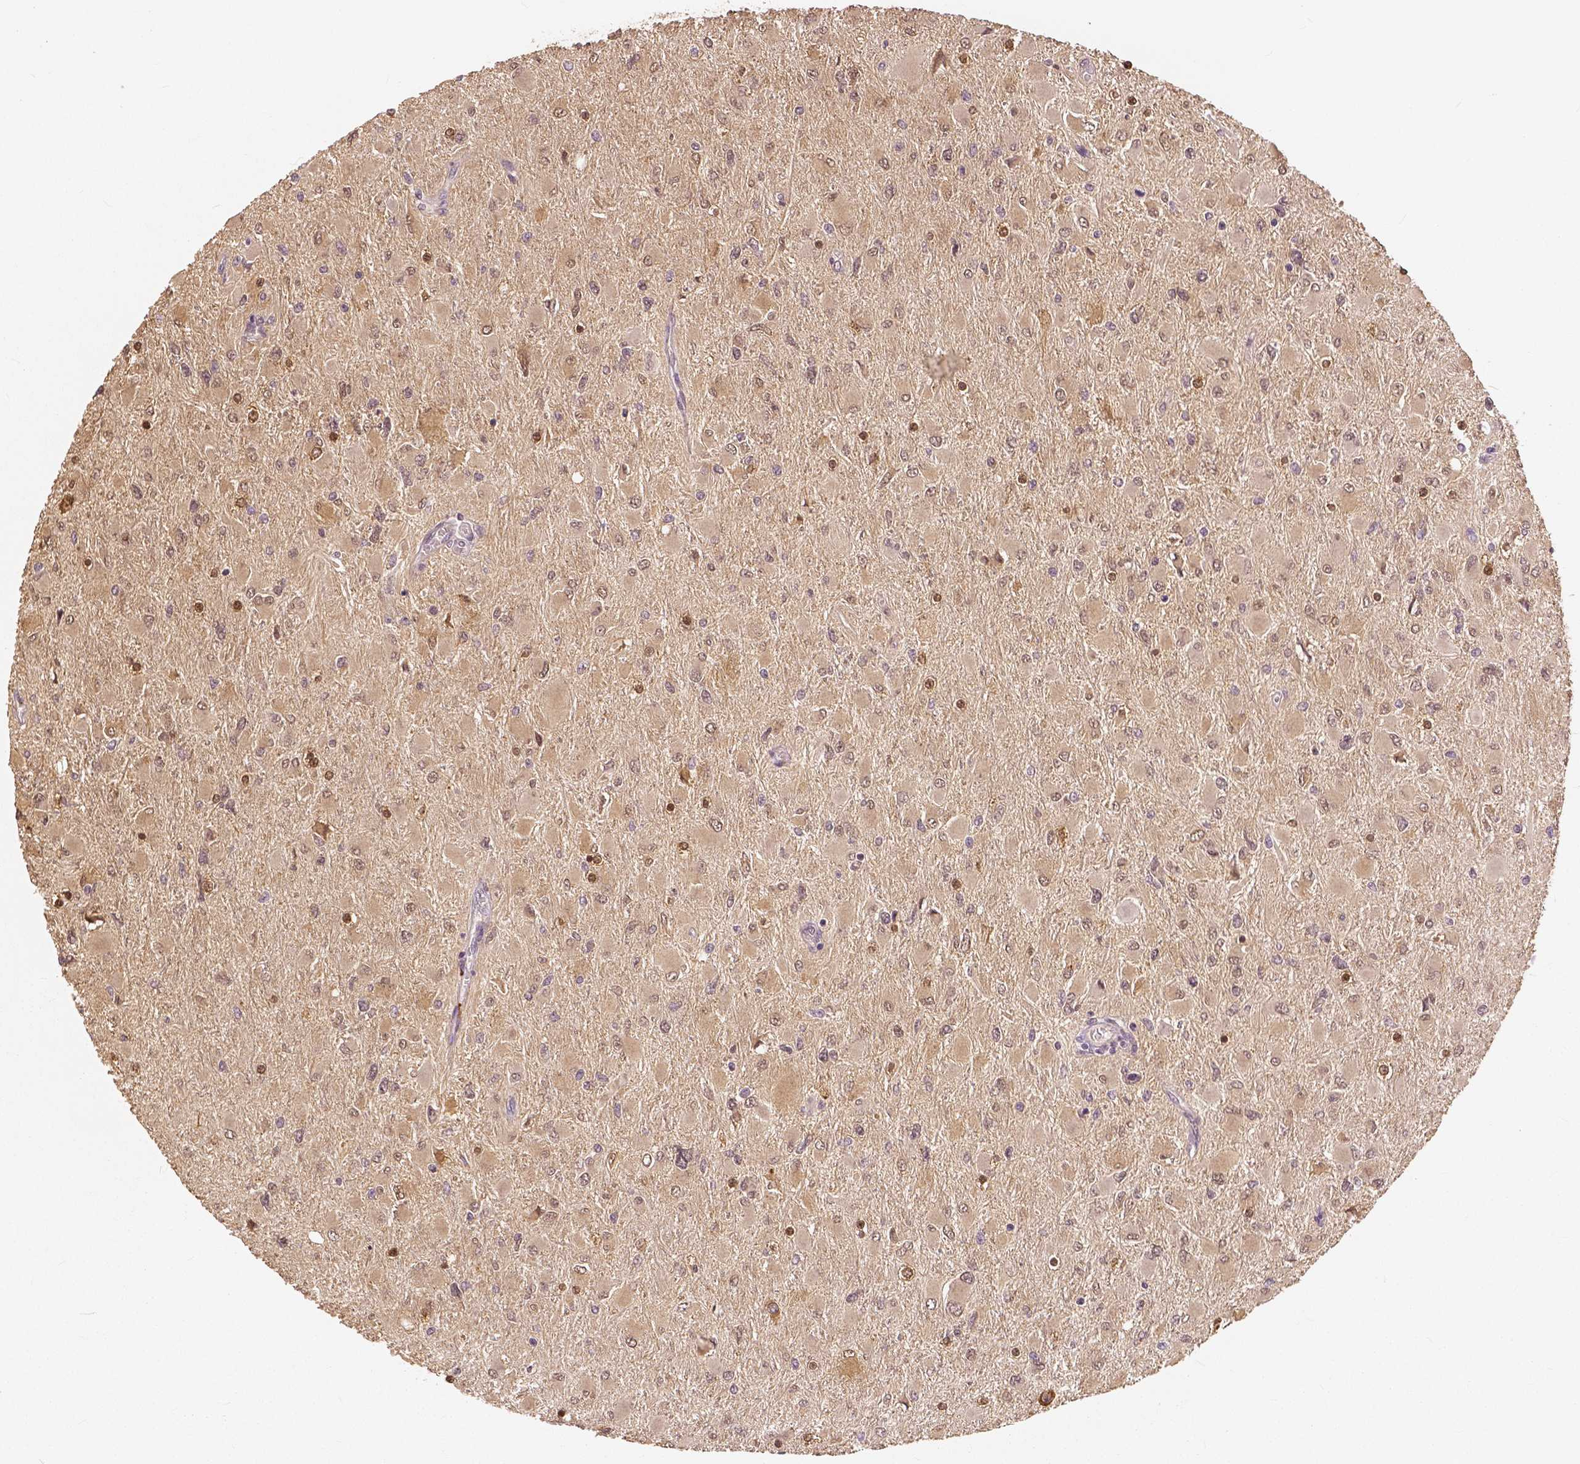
{"staining": {"intensity": "moderate", "quantity": "<25%", "location": "nuclear"}, "tissue": "glioma", "cell_type": "Tumor cells", "image_type": "cancer", "snomed": [{"axis": "morphology", "description": "Glioma, malignant, High grade"}, {"axis": "topography", "description": "Cerebral cortex"}], "caption": "Brown immunohistochemical staining in human glioma displays moderate nuclear expression in about <25% of tumor cells. (DAB IHC, brown staining for protein, blue staining for nuclei).", "gene": "MAP1LC3B", "patient": {"sex": "female", "age": 36}}